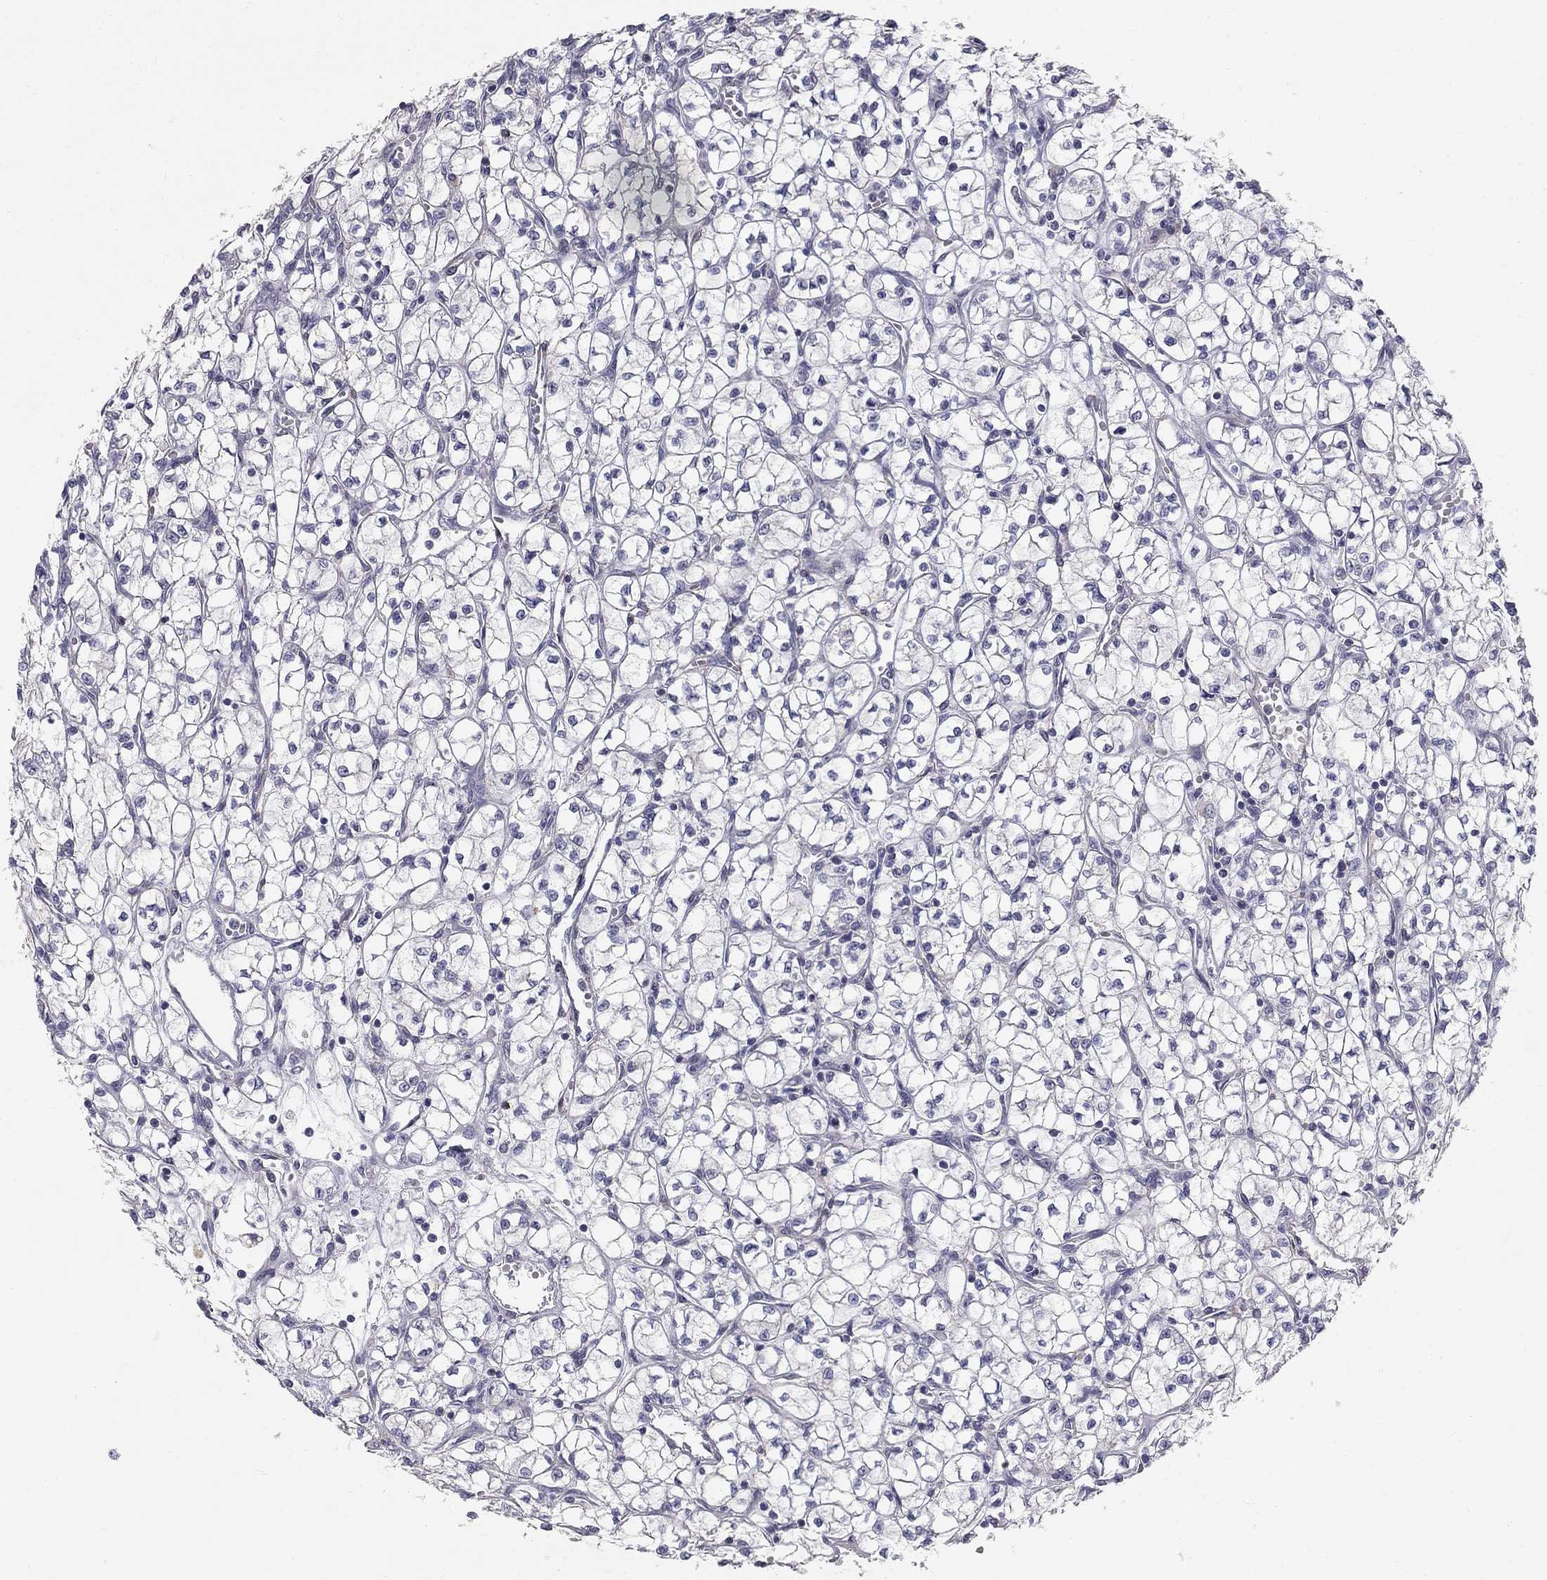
{"staining": {"intensity": "negative", "quantity": "none", "location": "none"}, "tissue": "renal cancer", "cell_type": "Tumor cells", "image_type": "cancer", "snomed": [{"axis": "morphology", "description": "Adenocarcinoma, NOS"}, {"axis": "topography", "description": "Kidney"}], "caption": "There is no significant staining in tumor cells of renal adenocarcinoma. The staining is performed using DAB brown chromogen with nuclei counter-stained in using hematoxylin.", "gene": "NTRK2", "patient": {"sex": "female", "age": 64}}